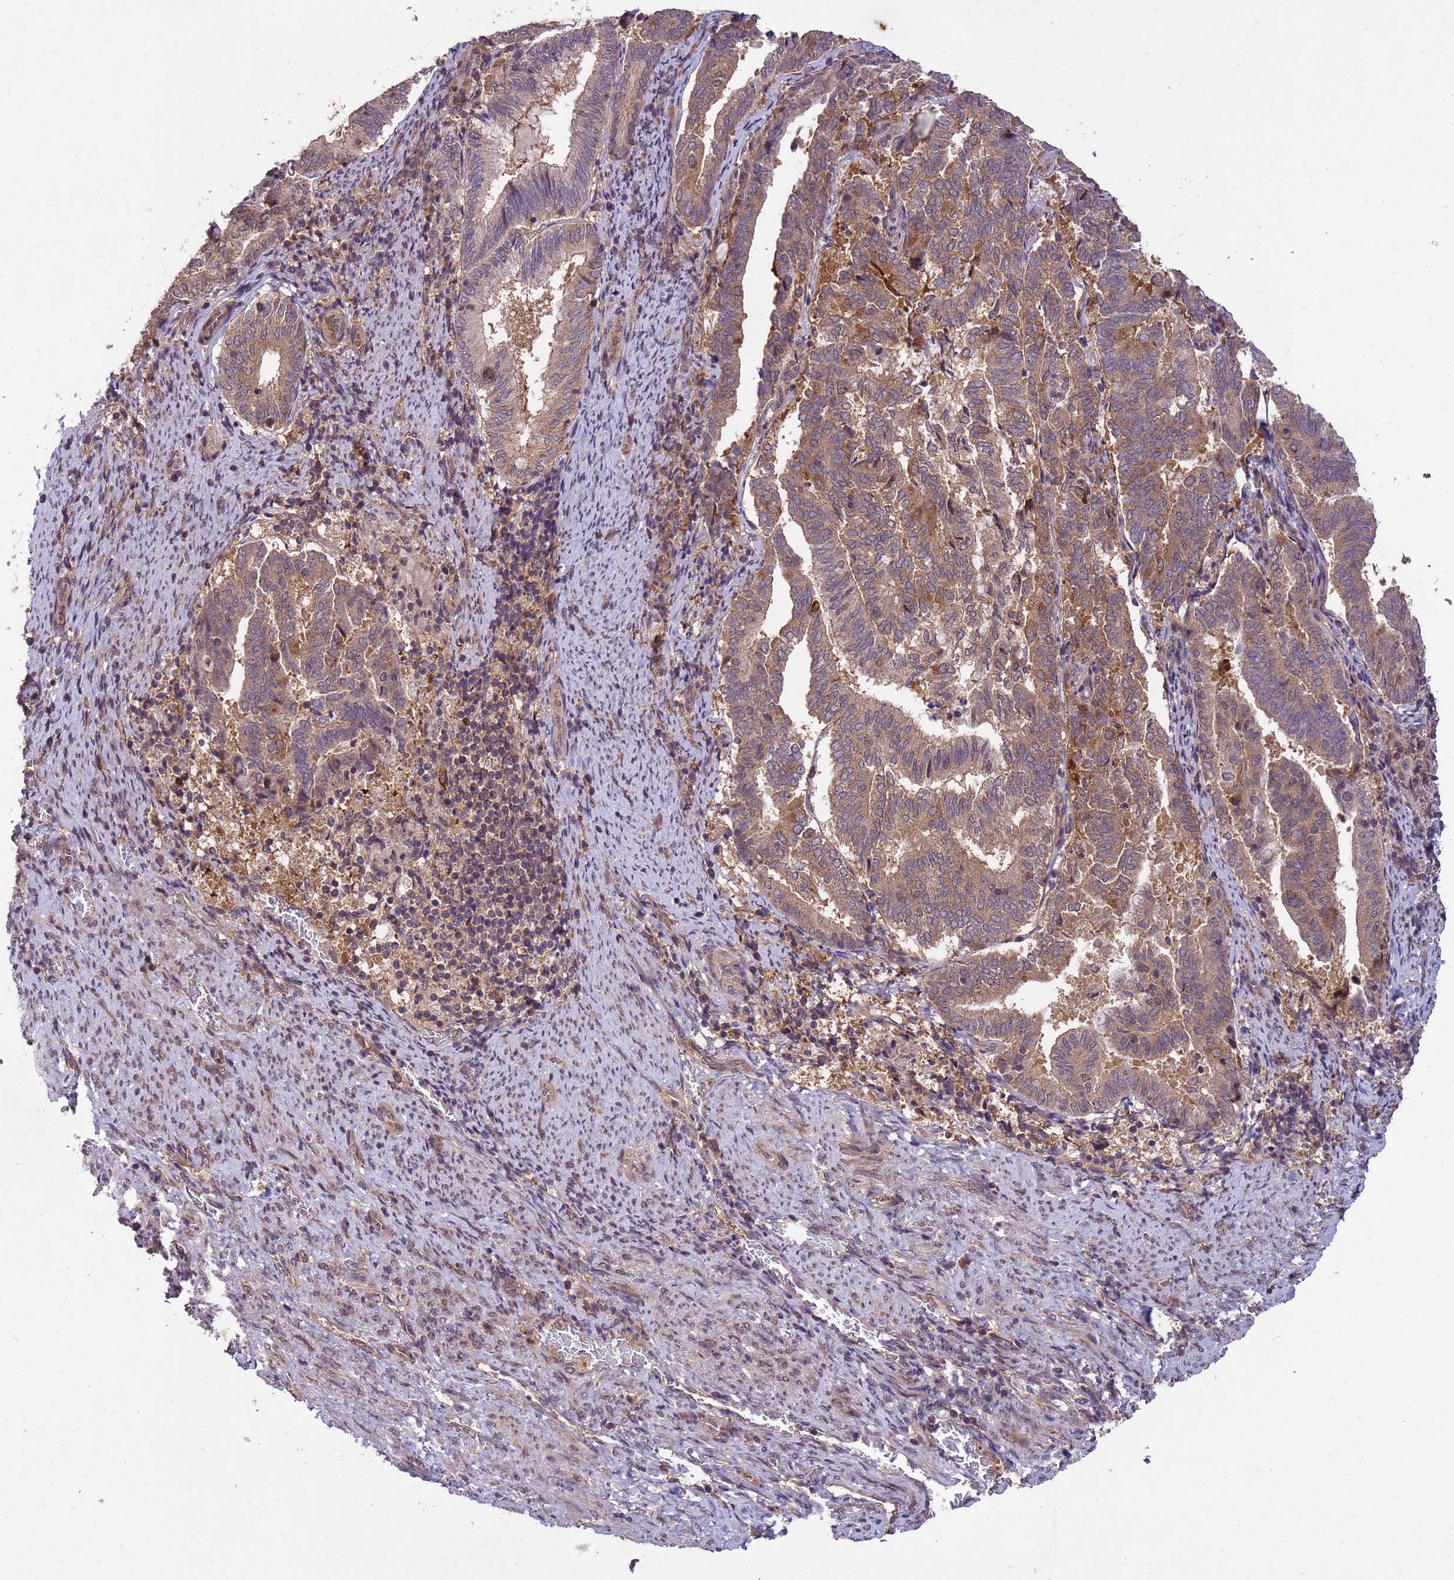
{"staining": {"intensity": "weak", "quantity": ">75%", "location": "cytoplasmic/membranous"}, "tissue": "endometrial cancer", "cell_type": "Tumor cells", "image_type": "cancer", "snomed": [{"axis": "morphology", "description": "Adenocarcinoma, NOS"}, {"axis": "topography", "description": "Endometrium"}], "caption": "Immunohistochemical staining of human endometrial adenocarcinoma shows low levels of weak cytoplasmic/membranous protein positivity in approximately >75% of tumor cells. (IHC, brightfield microscopy, high magnification).", "gene": "PPP2CB", "patient": {"sex": "female", "age": 80}}